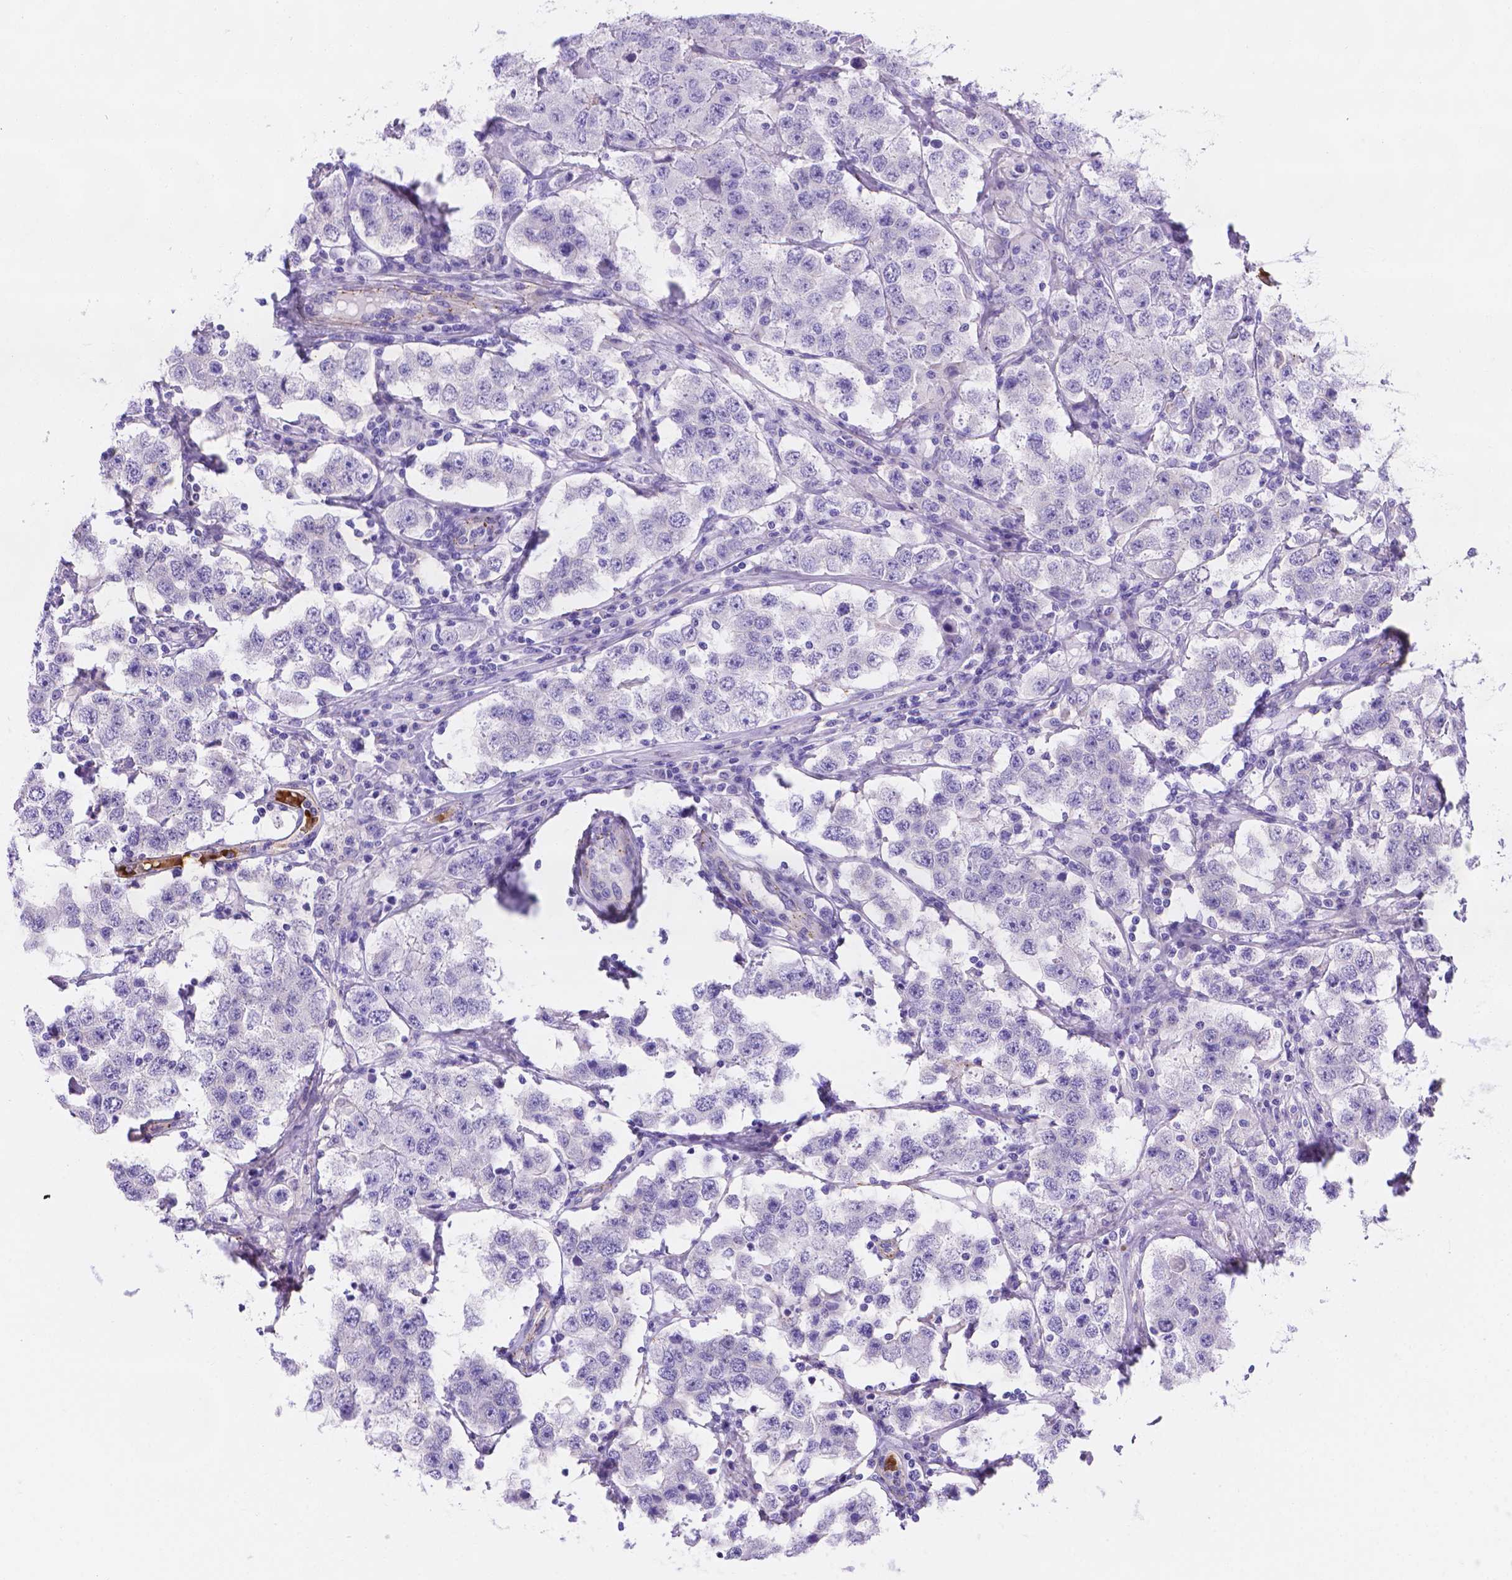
{"staining": {"intensity": "negative", "quantity": "none", "location": "none"}, "tissue": "testis cancer", "cell_type": "Tumor cells", "image_type": "cancer", "snomed": [{"axis": "morphology", "description": "Seminoma, NOS"}, {"axis": "topography", "description": "Testis"}], "caption": "Protein analysis of seminoma (testis) shows no significant expression in tumor cells.", "gene": "SLC40A1", "patient": {"sex": "male", "age": 52}}